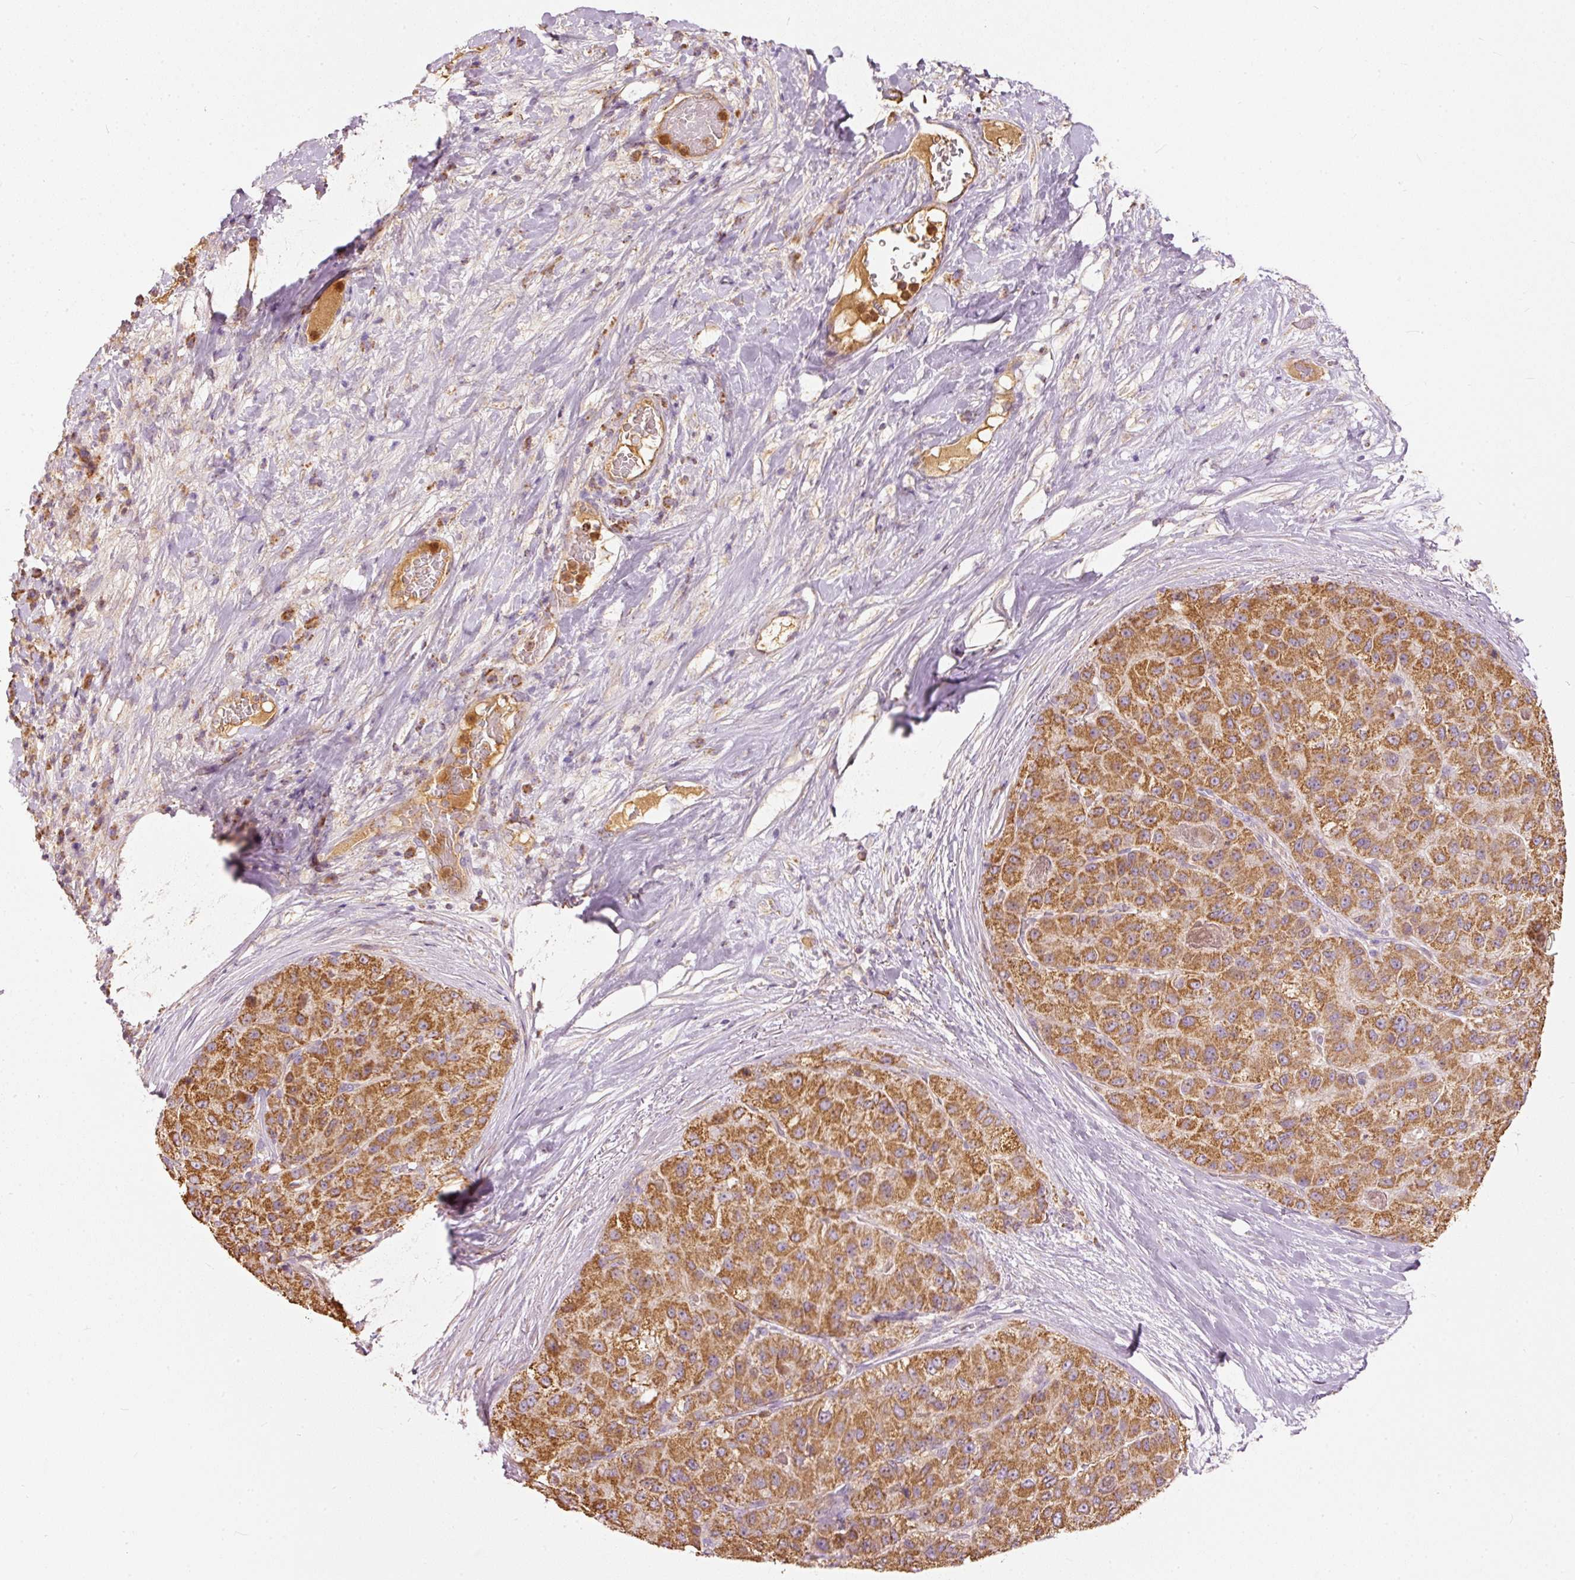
{"staining": {"intensity": "moderate", "quantity": ">75%", "location": "cytoplasmic/membranous"}, "tissue": "liver cancer", "cell_type": "Tumor cells", "image_type": "cancer", "snomed": [{"axis": "morphology", "description": "Carcinoma, Hepatocellular, NOS"}, {"axis": "topography", "description": "Liver"}], "caption": "DAB immunohistochemical staining of human liver cancer (hepatocellular carcinoma) shows moderate cytoplasmic/membranous protein expression in approximately >75% of tumor cells.", "gene": "PSENEN", "patient": {"sex": "male", "age": 80}}